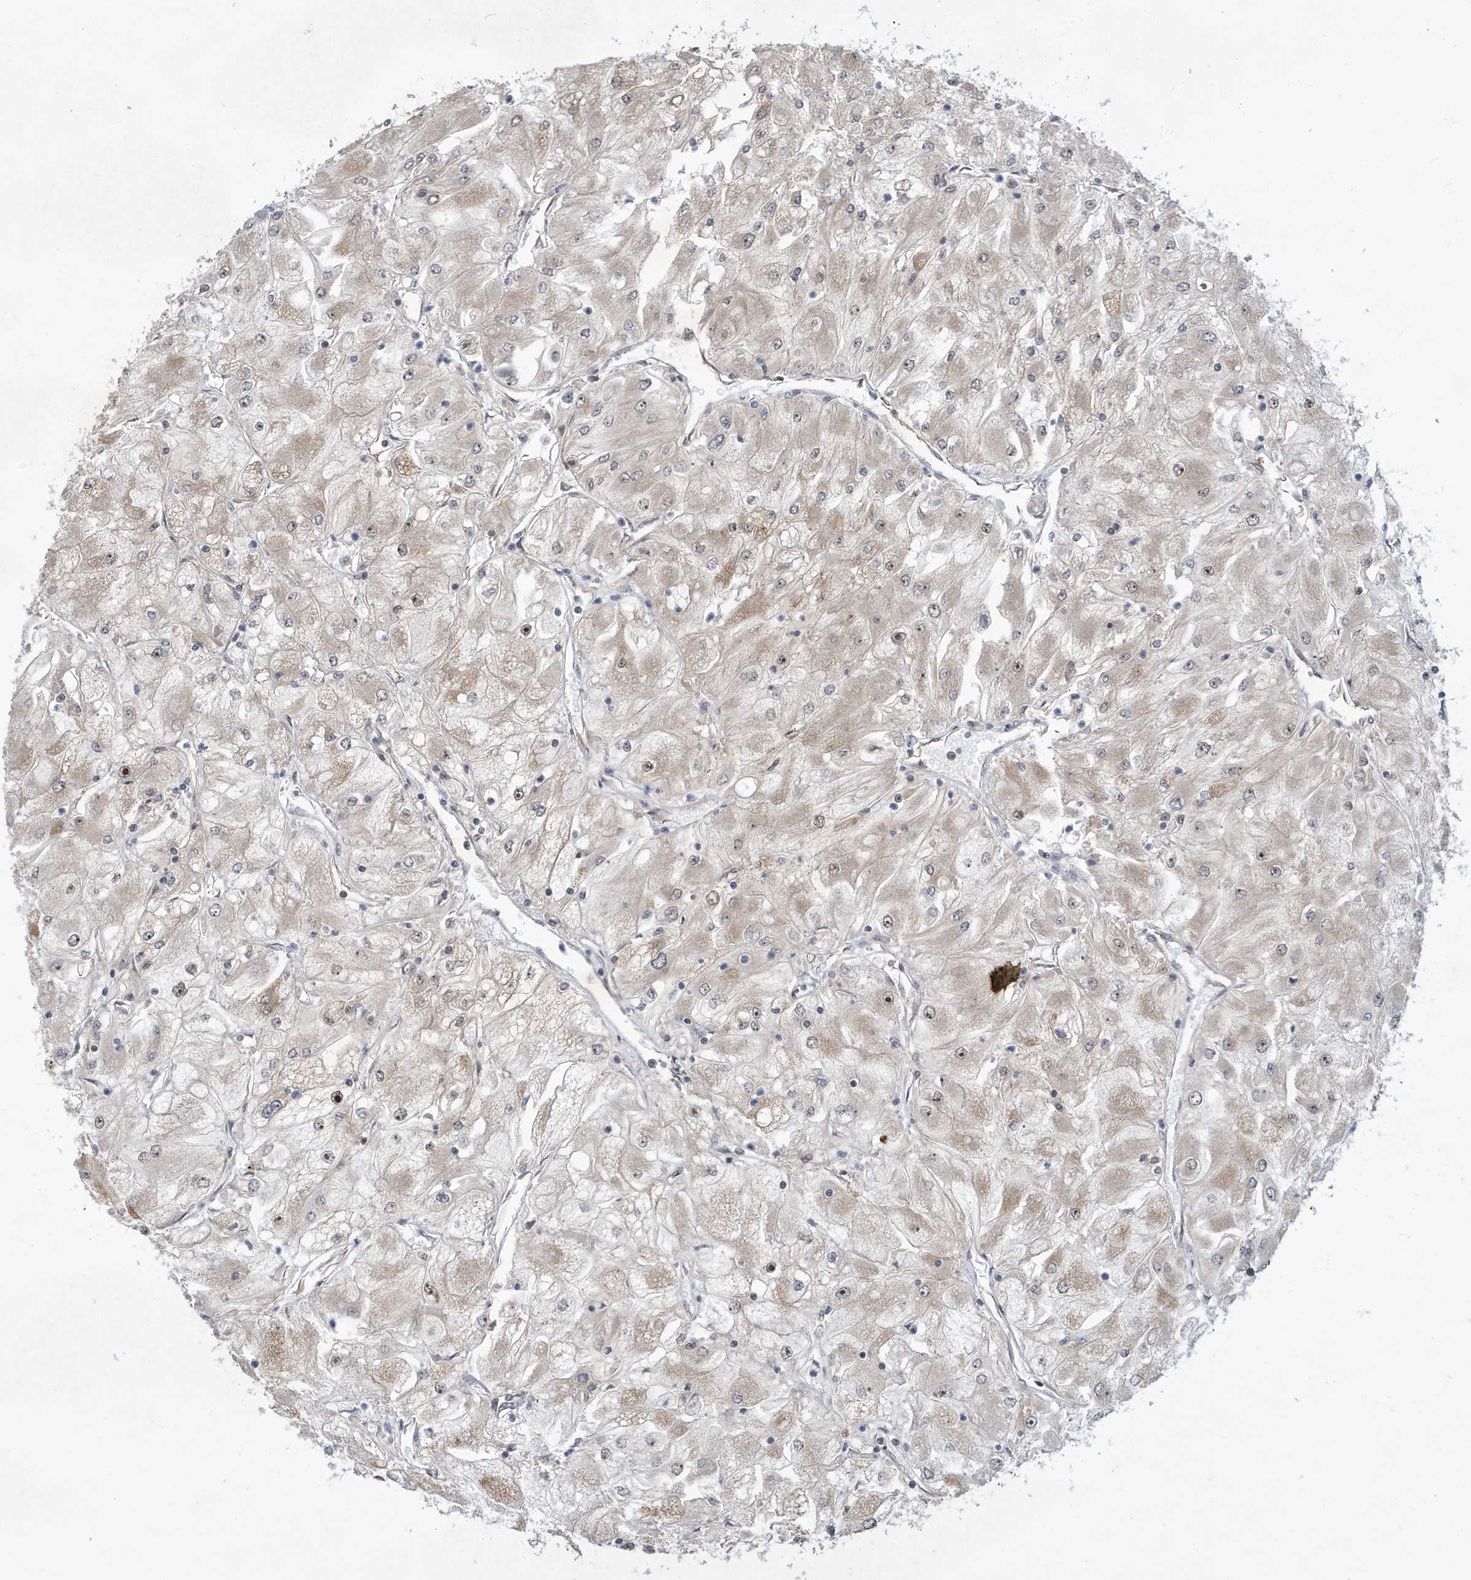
{"staining": {"intensity": "moderate", "quantity": "<25%", "location": "cytoplasmic/membranous"}, "tissue": "renal cancer", "cell_type": "Tumor cells", "image_type": "cancer", "snomed": [{"axis": "morphology", "description": "Adenocarcinoma, NOS"}, {"axis": "topography", "description": "Kidney"}], "caption": "Immunohistochemistry (IHC) of adenocarcinoma (renal) demonstrates low levels of moderate cytoplasmic/membranous staining in approximately <25% of tumor cells.", "gene": "FAM9B", "patient": {"sex": "male", "age": 80}}